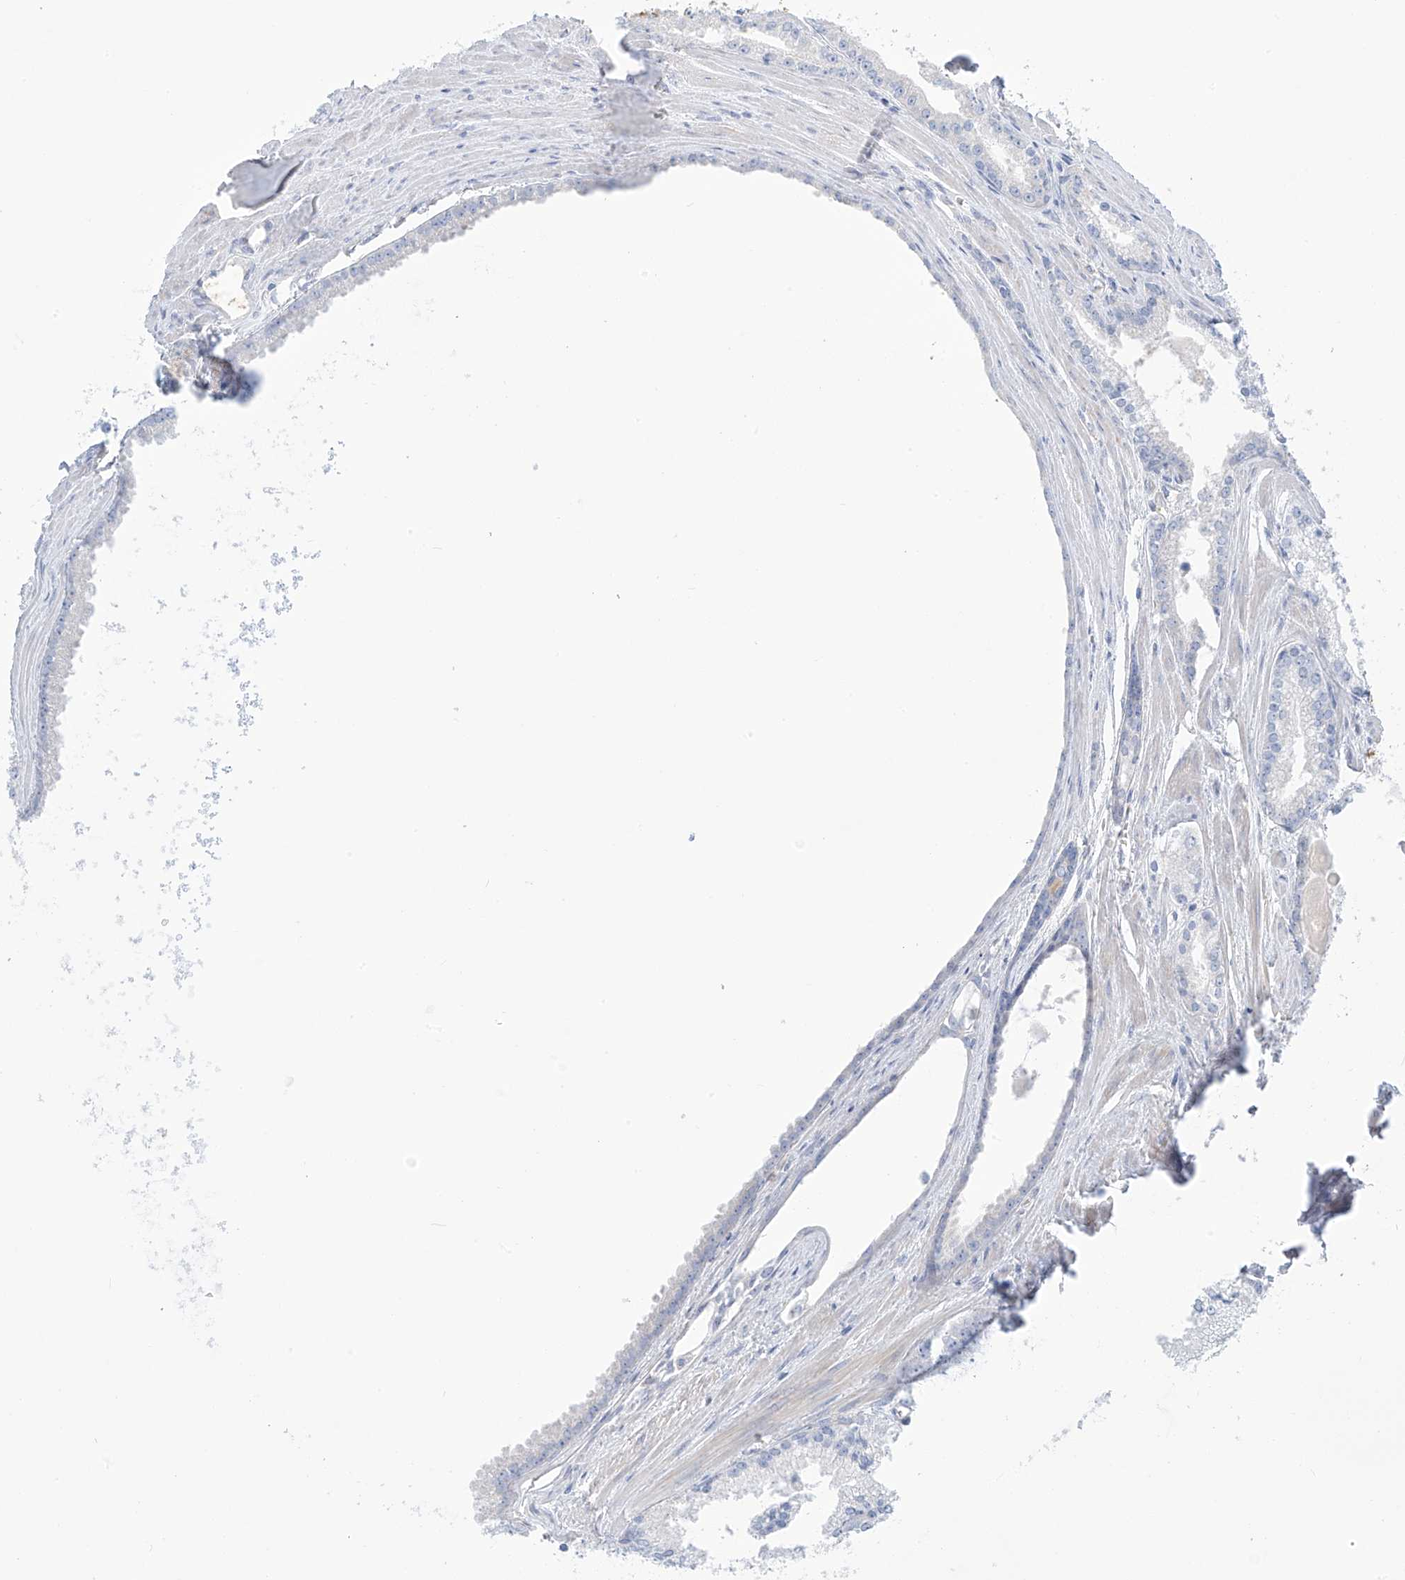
{"staining": {"intensity": "negative", "quantity": "none", "location": "none"}, "tissue": "prostate cancer", "cell_type": "Tumor cells", "image_type": "cancer", "snomed": [{"axis": "morphology", "description": "Adenocarcinoma, Low grade"}, {"axis": "topography", "description": "Prostate"}], "caption": "Immunohistochemistry of human prostate adenocarcinoma (low-grade) displays no staining in tumor cells.", "gene": "FABP2", "patient": {"sex": "male", "age": 54}}